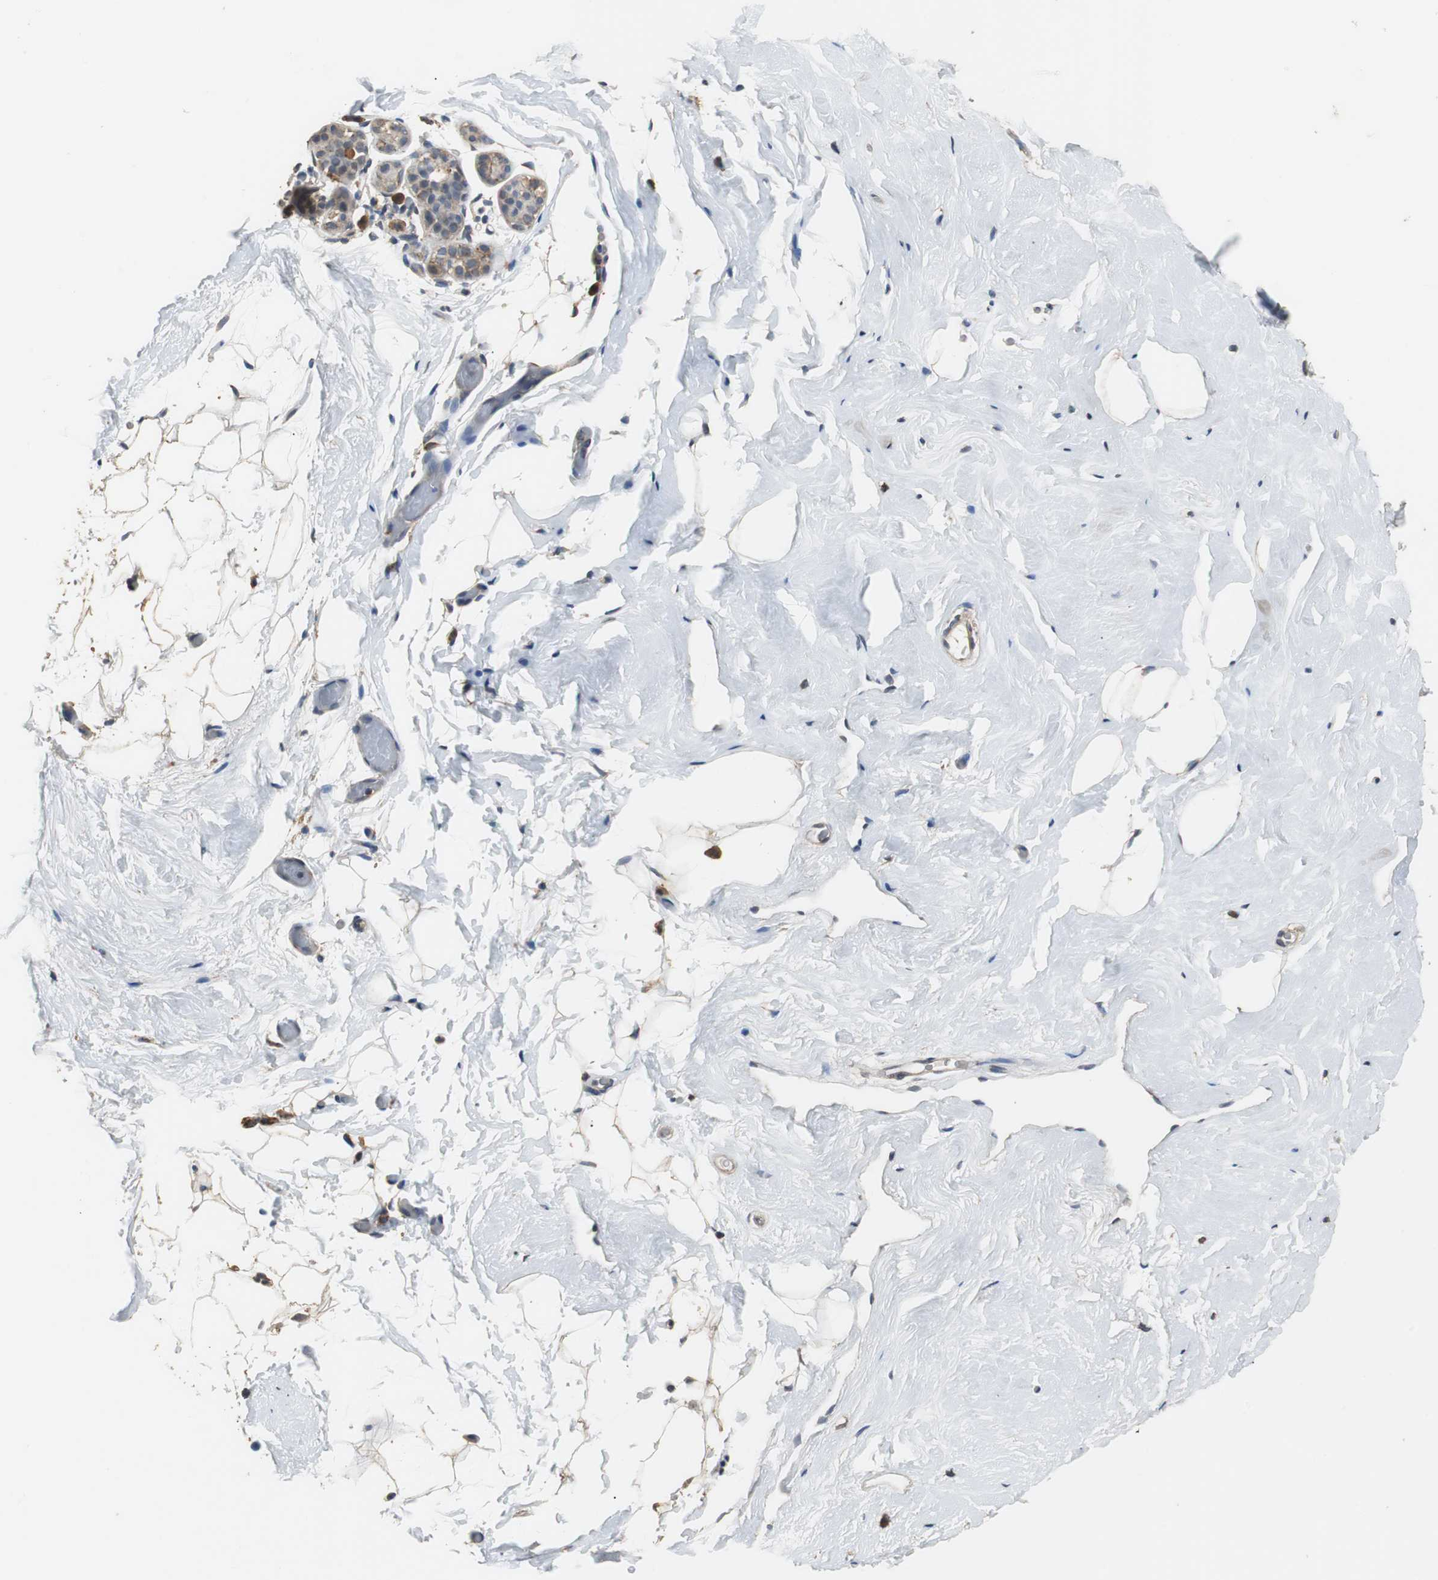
{"staining": {"intensity": "weak", "quantity": "25%-75%", "location": "cytoplasmic/membranous"}, "tissue": "breast", "cell_type": "Adipocytes", "image_type": "normal", "snomed": [{"axis": "morphology", "description": "Normal tissue, NOS"}, {"axis": "topography", "description": "Breast"}], "caption": "Immunohistochemistry (DAB) staining of unremarkable human breast demonstrates weak cytoplasmic/membranous protein expression in approximately 25%-75% of adipocytes. (DAB (3,3'-diaminobenzidine) IHC, brown staining for protein, blue staining for nuclei).", "gene": "HMGCL", "patient": {"sex": "female", "age": 75}}